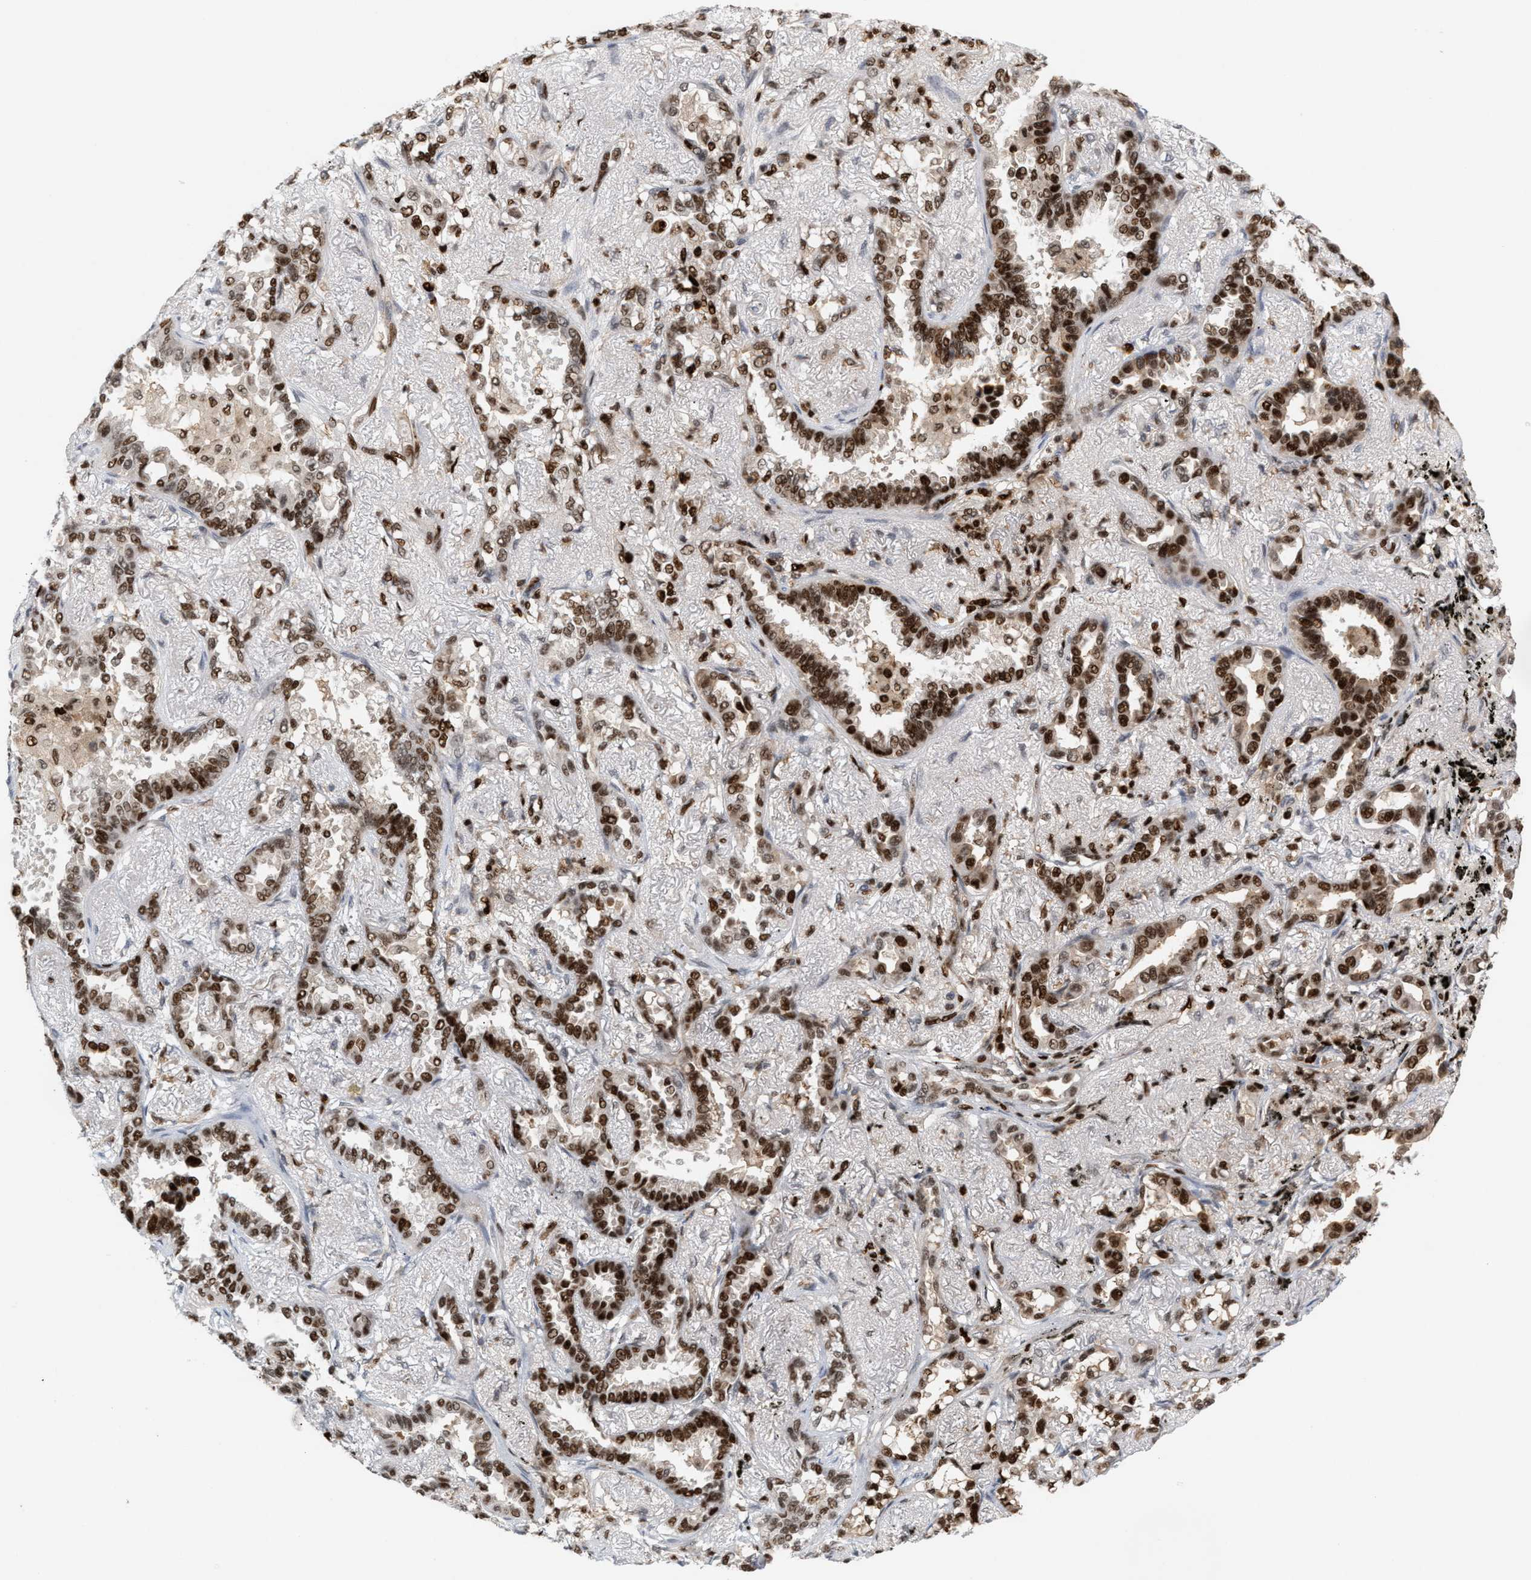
{"staining": {"intensity": "strong", "quantity": ">75%", "location": "nuclear"}, "tissue": "lung cancer", "cell_type": "Tumor cells", "image_type": "cancer", "snomed": [{"axis": "morphology", "description": "Adenocarcinoma, NOS"}, {"axis": "topography", "description": "Lung"}], "caption": "Immunohistochemistry (DAB (3,3'-diaminobenzidine)) staining of human adenocarcinoma (lung) demonstrates strong nuclear protein staining in about >75% of tumor cells. (Stains: DAB in brown, nuclei in blue, Microscopy: brightfield microscopy at high magnification).", "gene": "RNASEK-C17orf49", "patient": {"sex": "male", "age": 59}}